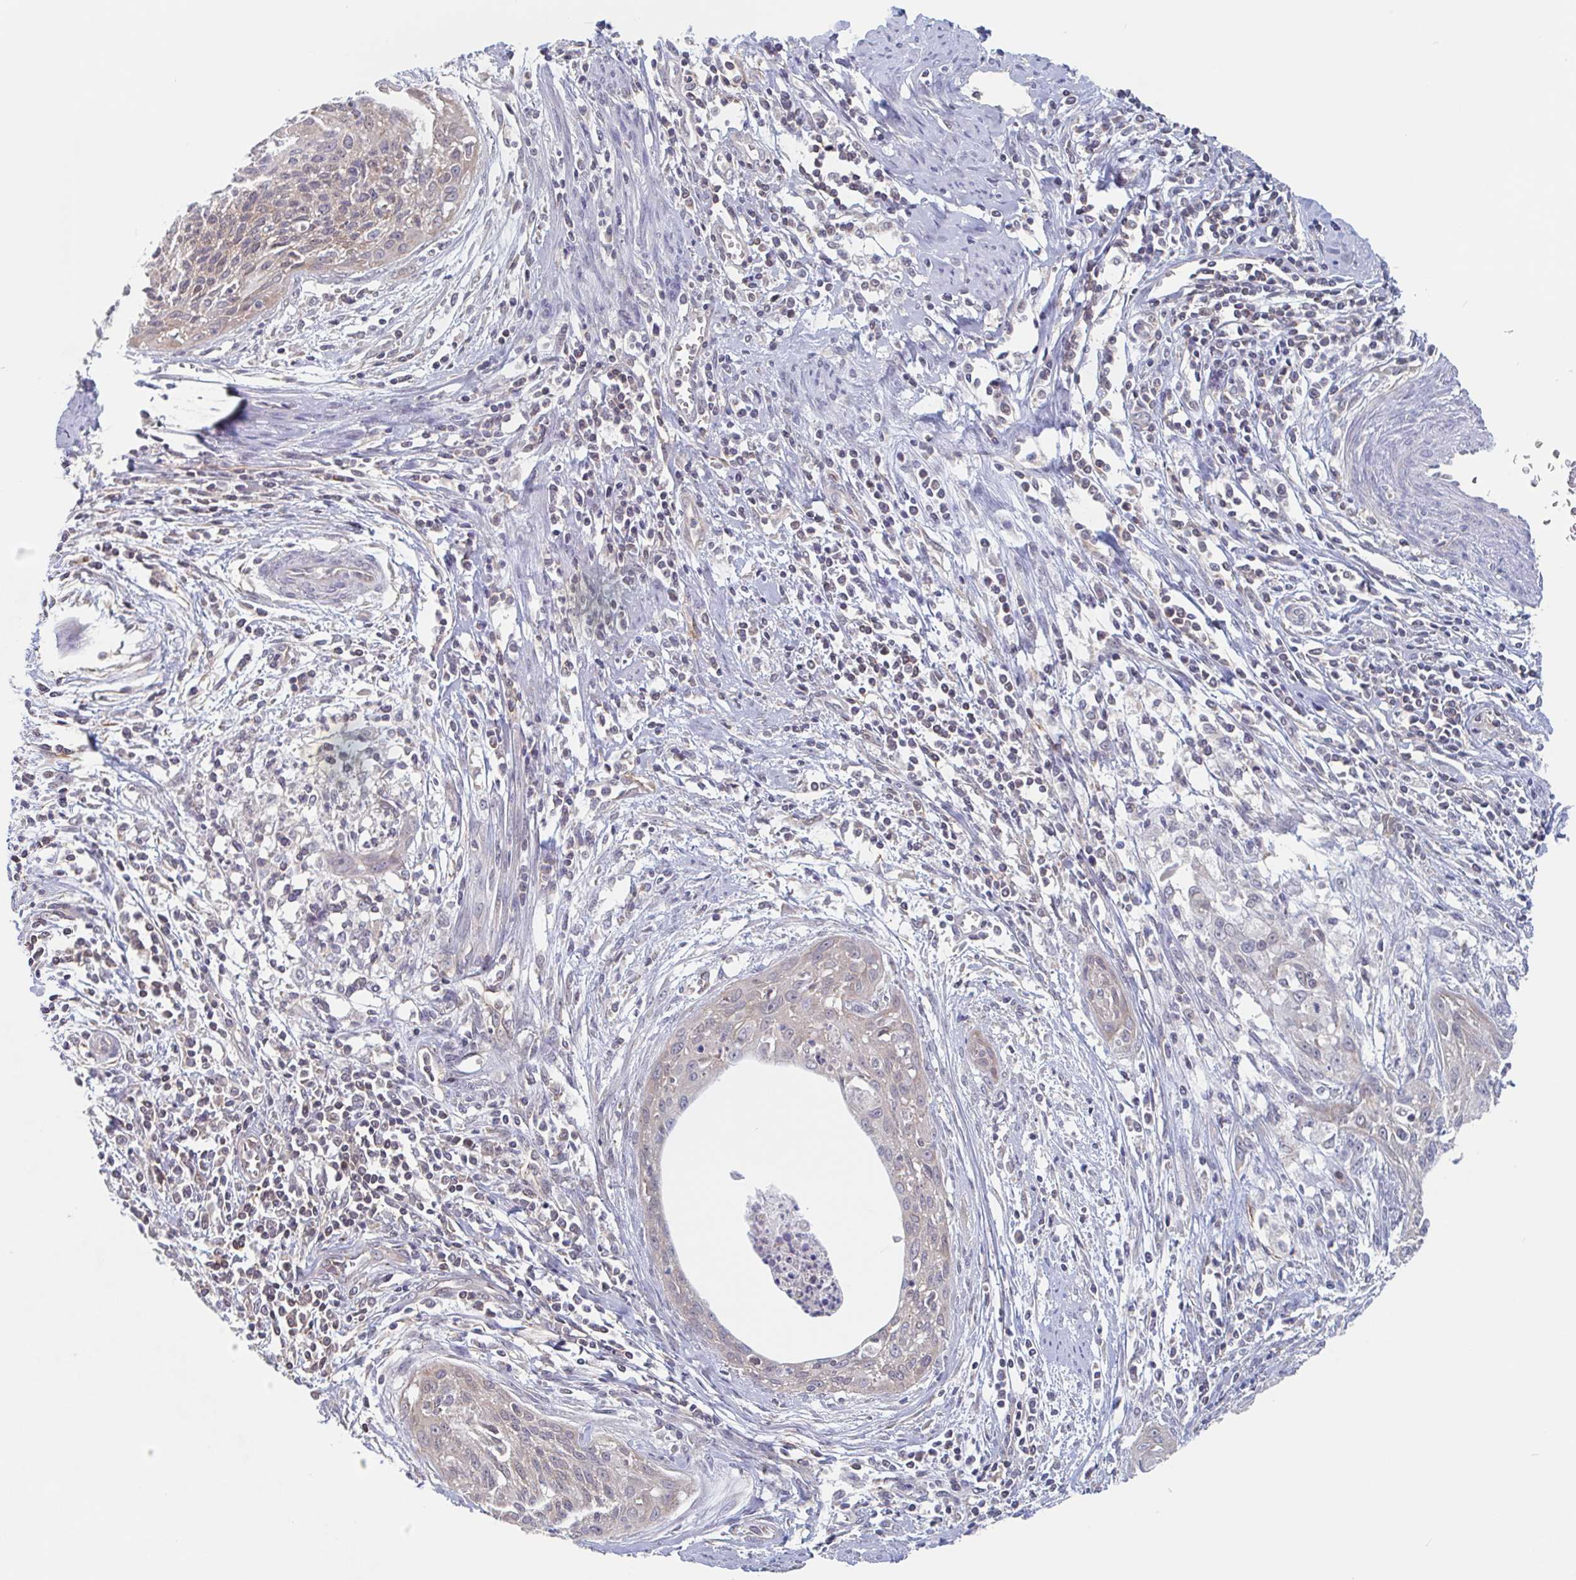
{"staining": {"intensity": "weak", "quantity": "<25%", "location": "cytoplasmic/membranous"}, "tissue": "cervical cancer", "cell_type": "Tumor cells", "image_type": "cancer", "snomed": [{"axis": "morphology", "description": "Squamous cell carcinoma, NOS"}, {"axis": "topography", "description": "Cervix"}], "caption": "A histopathology image of squamous cell carcinoma (cervical) stained for a protein exhibits no brown staining in tumor cells. (DAB (3,3'-diaminobenzidine) IHC visualized using brightfield microscopy, high magnification).", "gene": "SURF1", "patient": {"sex": "female", "age": 55}}